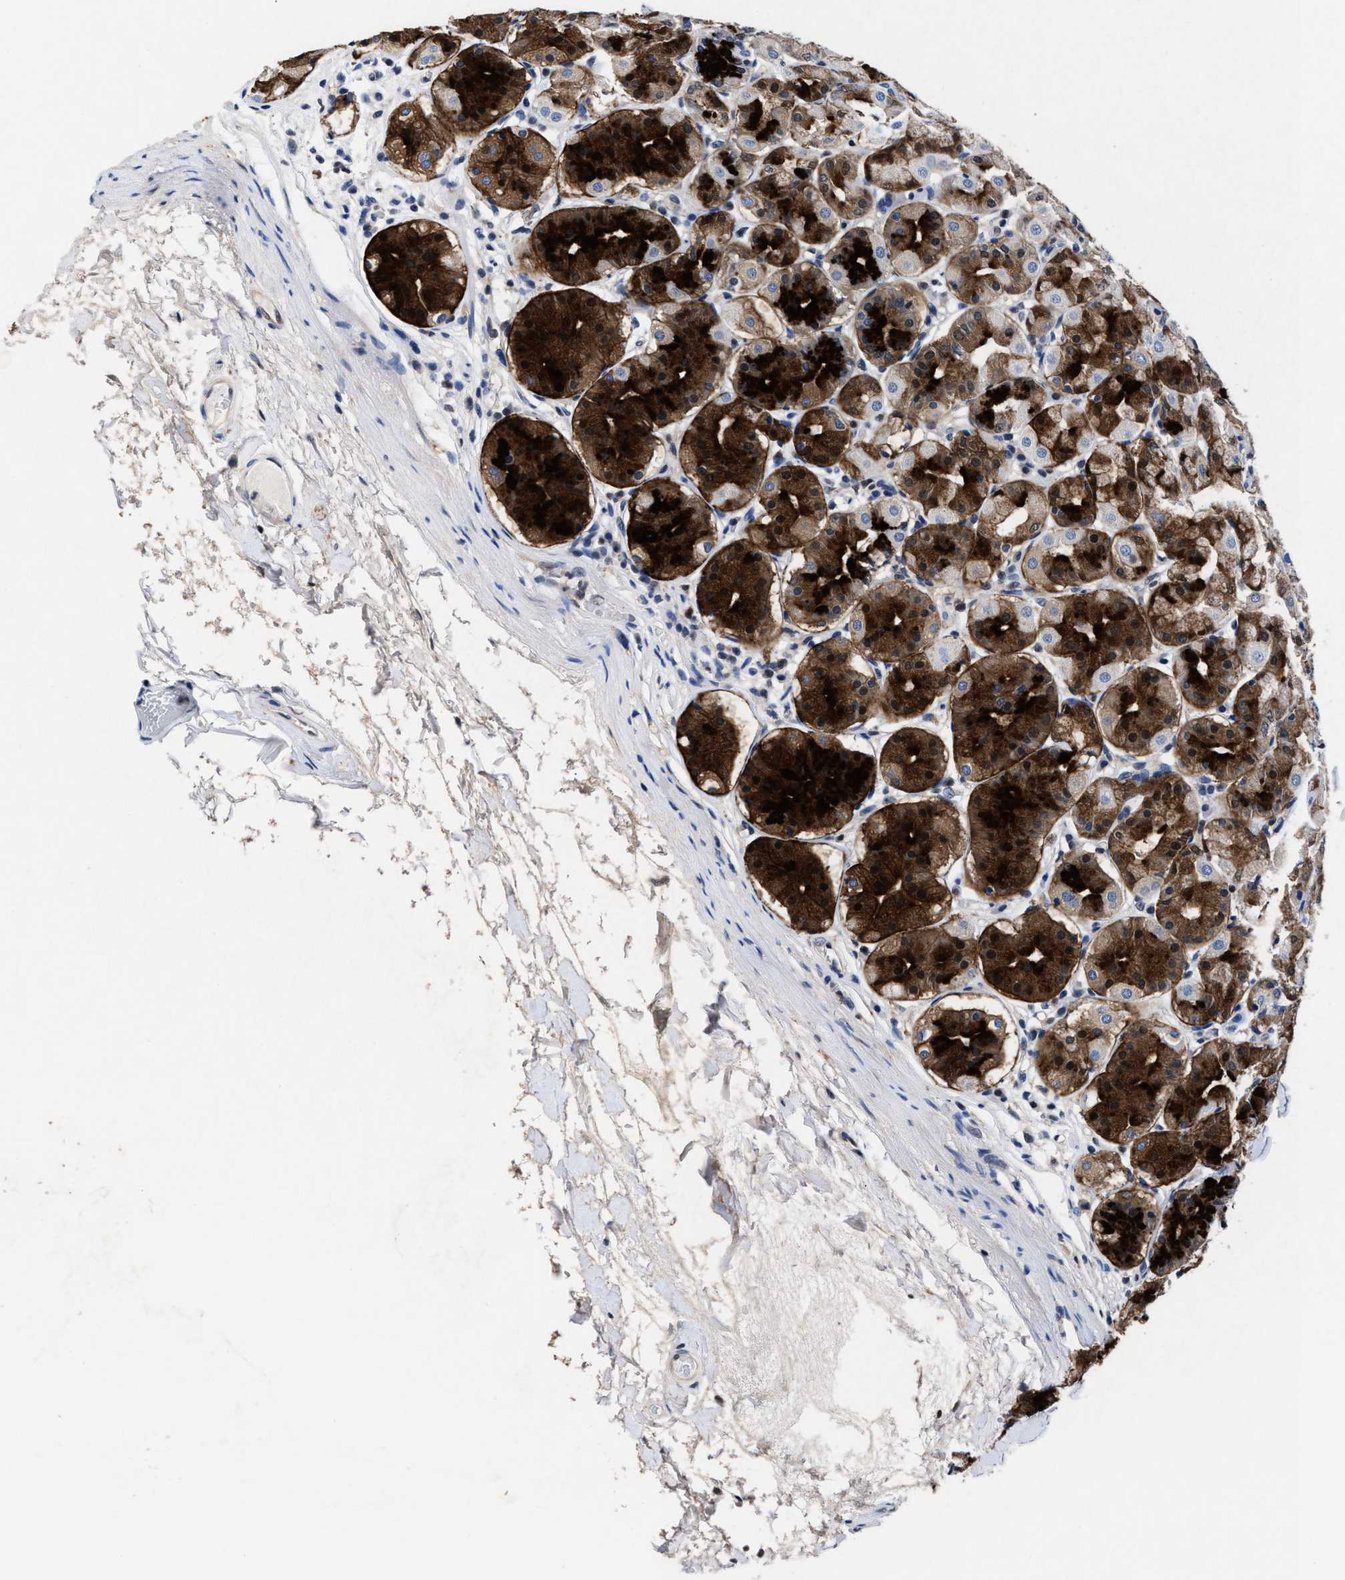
{"staining": {"intensity": "strong", "quantity": "<25%", "location": "cytoplasmic/membranous,nuclear"}, "tissue": "stomach", "cell_type": "Glandular cells", "image_type": "normal", "snomed": [{"axis": "morphology", "description": "Normal tissue, NOS"}, {"axis": "topography", "description": "Stomach"}, {"axis": "topography", "description": "Stomach, lower"}], "caption": "Protein analysis of unremarkable stomach reveals strong cytoplasmic/membranous,nuclear staining in about <25% of glandular cells.", "gene": "ACLY", "patient": {"sex": "female", "age": 56}}